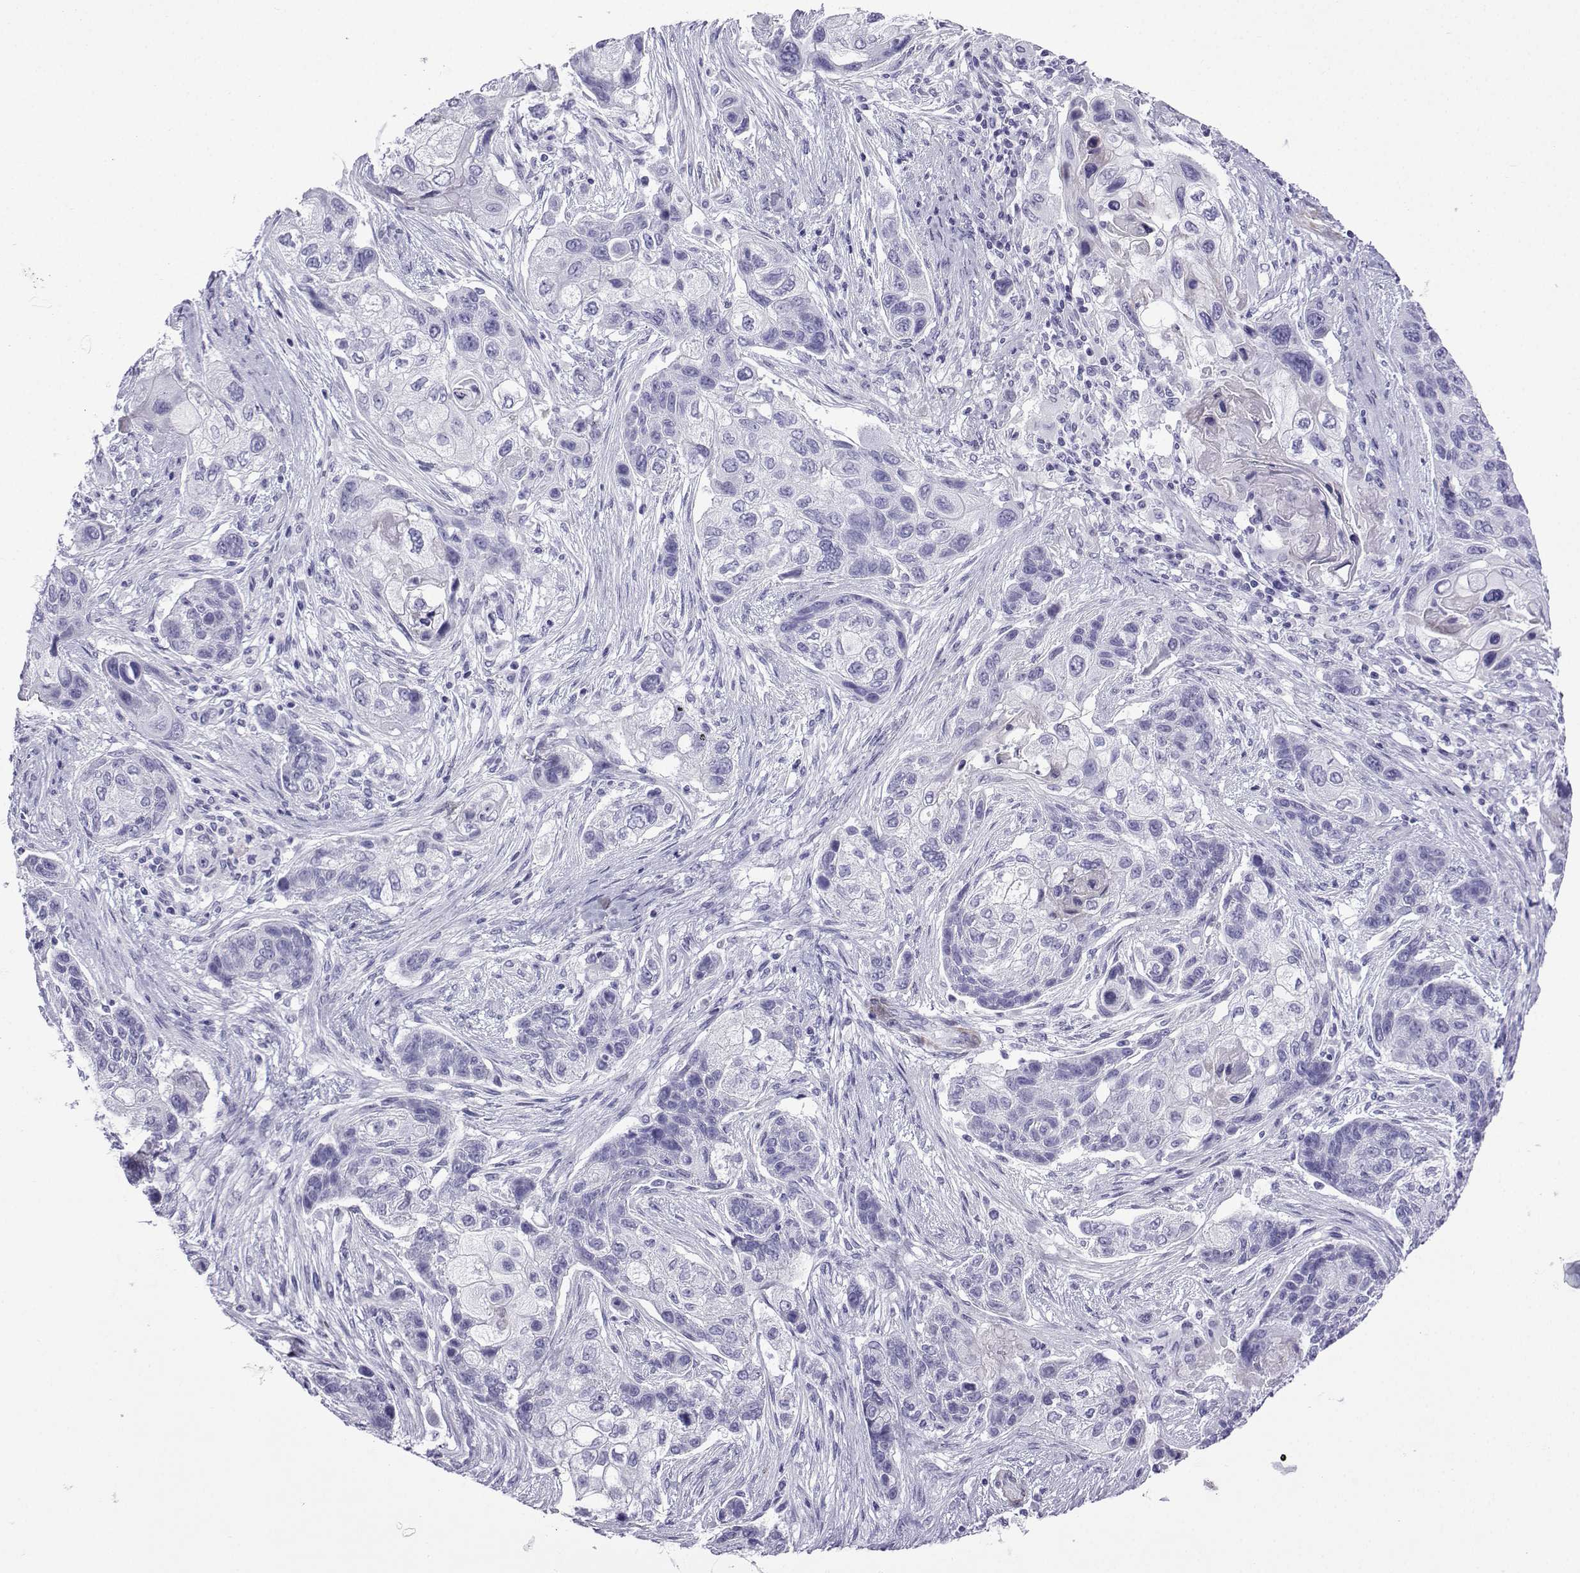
{"staining": {"intensity": "negative", "quantity": "none", "location": "none"}, "tissue": "lung cancer", "cell_type": "Tumor cells", "image_type": "cancer", "snomed": [{"axis": "morphology", "description": "Squamous cell carcinoma, NOS"}, {"axis": "topography", "description": "Lung"}], "caption": "DAB immunohistochemical staining of lung cancer (squamous cell carcinoma) exhibits no significant positivity in tumor cells.", "gene": "KCNF1", "patient": {"sex": "male", "age": 69}}